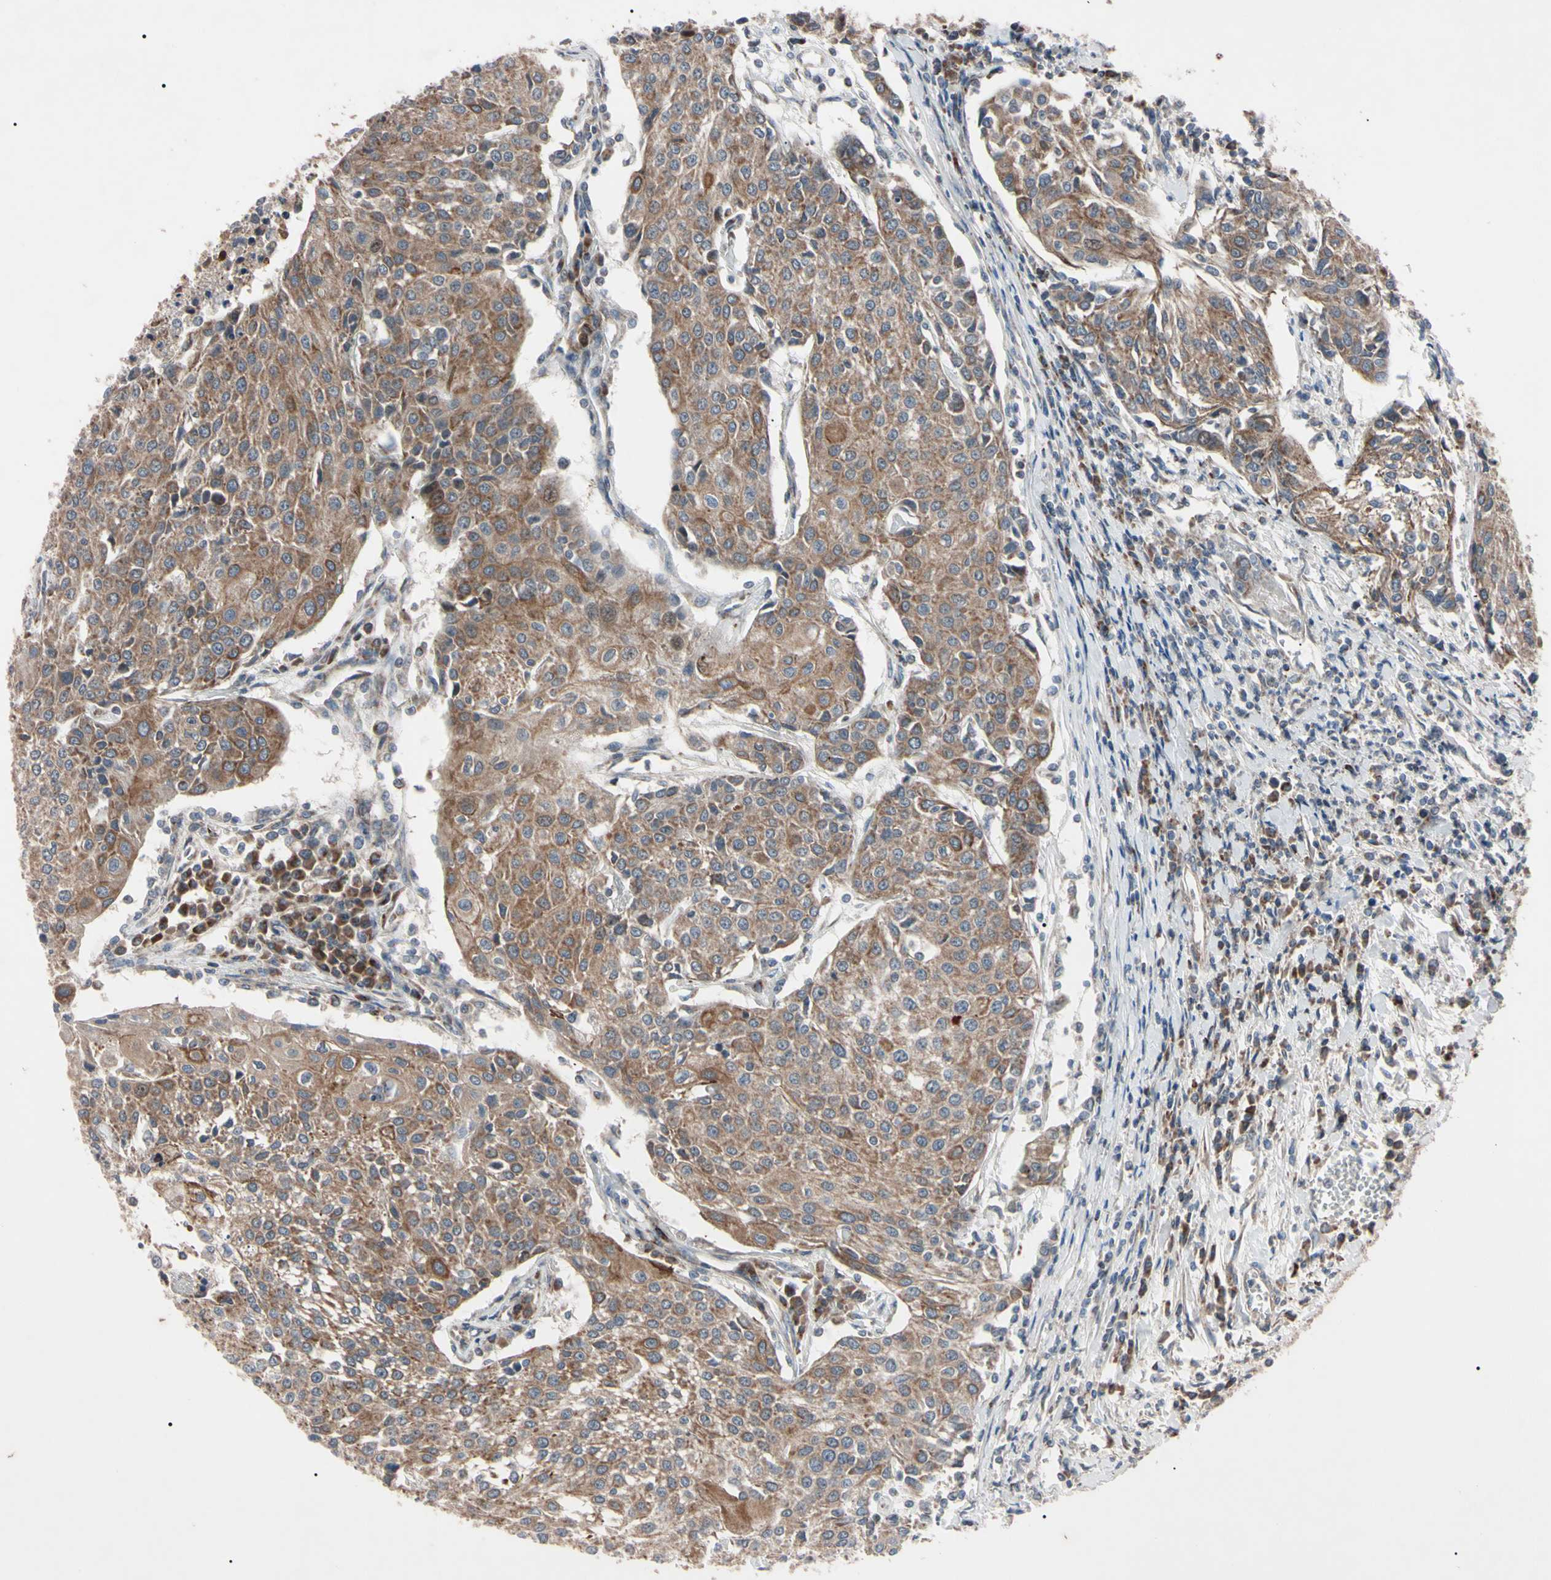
{"staining": {"intensity": "moderate", "quantity": ">75%", "location": "cytoplasmic/membranous"}, "tissue": "urothelial cancer", "cell_type": "Tumor cells", "image_type": "cancer", "snomed": [{"axis": "morphology", "description": "Urothelial carcinoma, High grade"}, {"axis": "topography", "description": "Urinary bladder"}], "caption": "Immunohistochemistry histopathology image of neoplastic tissue: human urothelial cancer stained using immunohistochemistry demonstrates medium levels of moderate protein expression localized specifically in the cytoplasmic/membranous of tumor cells, appearing as a cytoplasmic/membranous brown color.", "gene": "TNFRSF1A", "patient": {"sex": "female", "age": 85}}